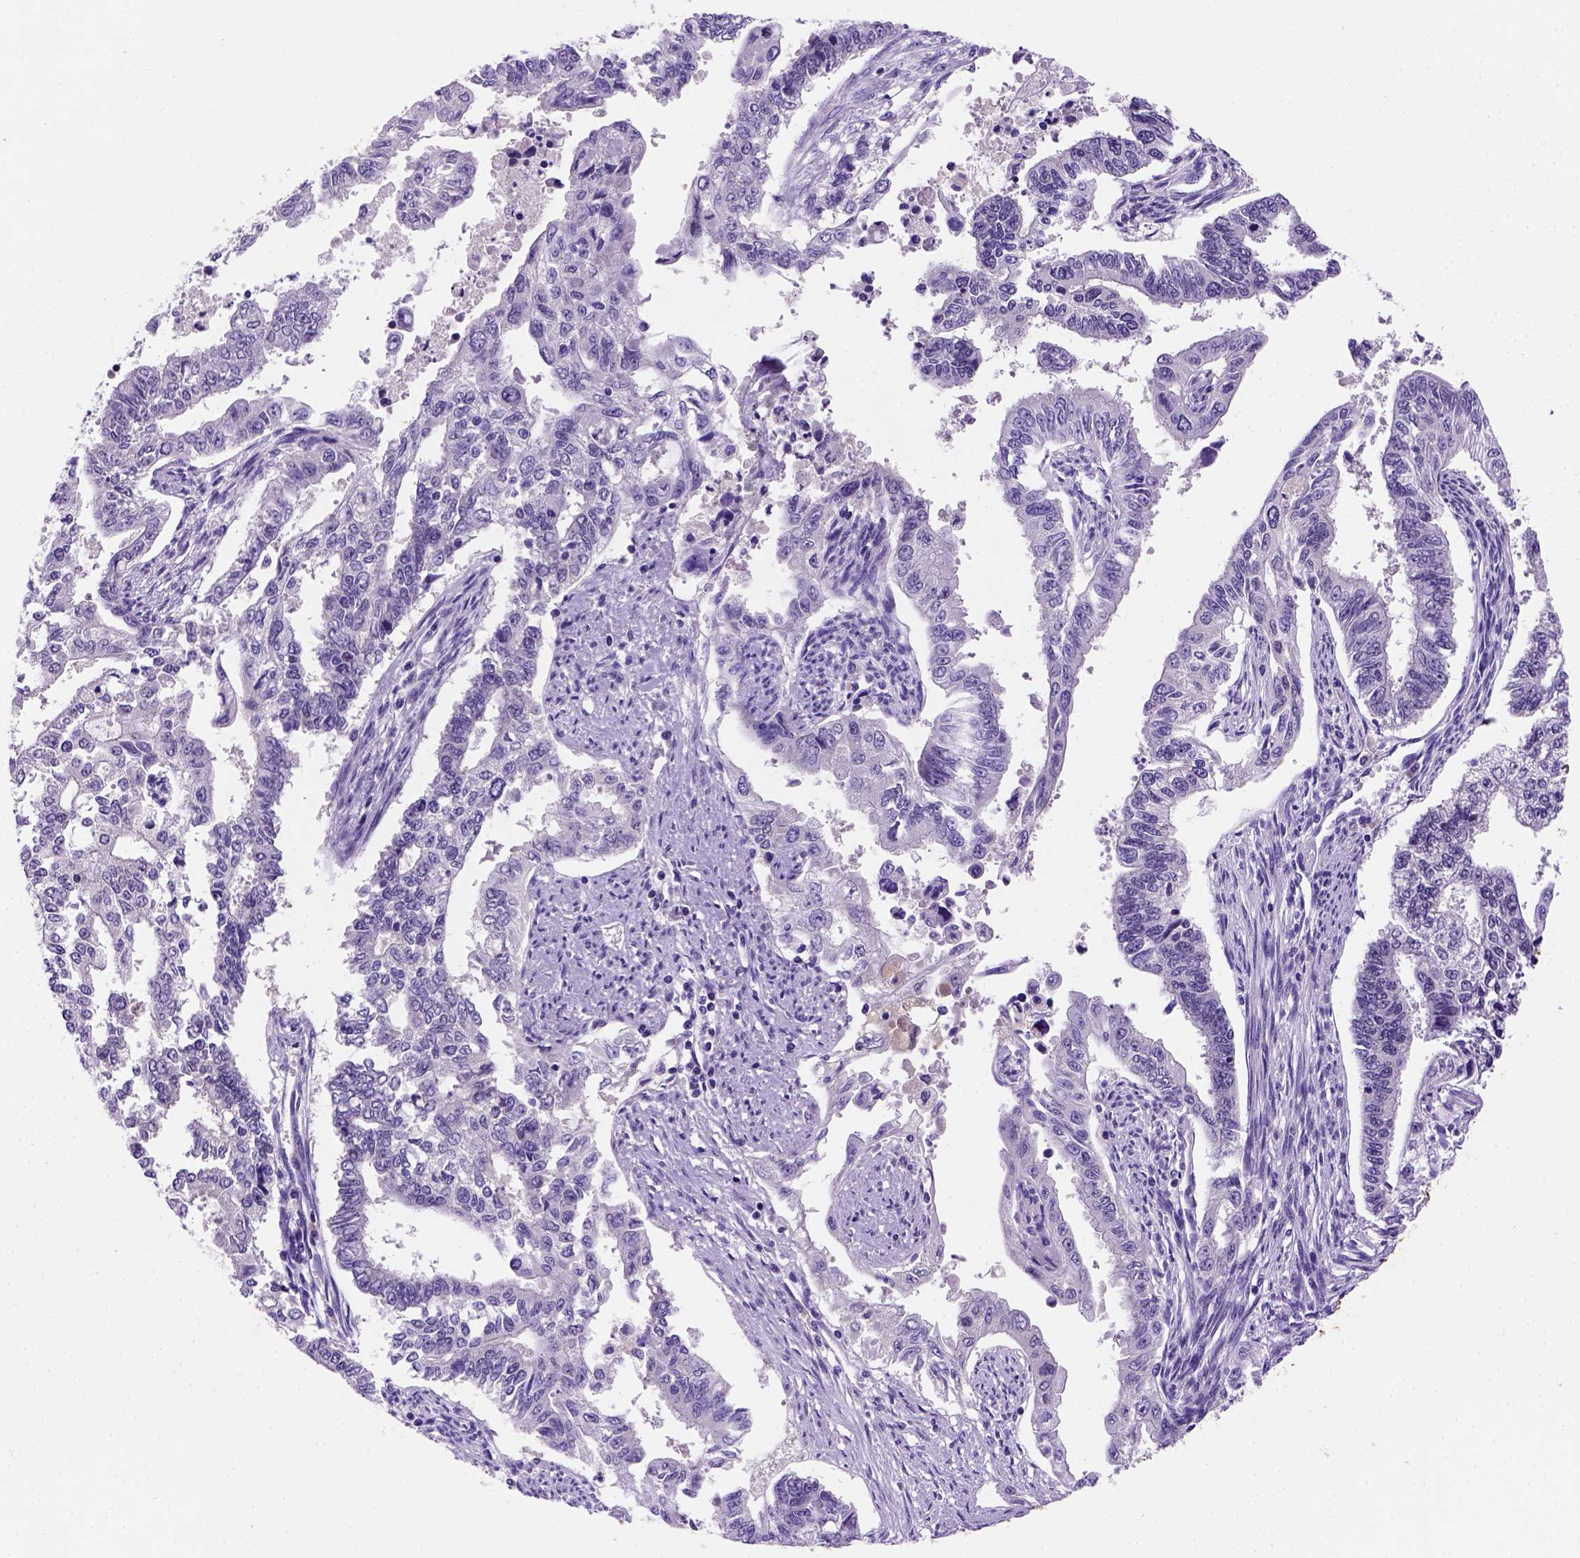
{"staining": {"intensity": "negative", "quantity": "none", "location": "none"}, "tissue": "endometrial cancer", "cell_type": "Tumor cells", "image_type": "cancer", "snomed": [{"axis": "morphology", "description": "Adenocarcinoma, NOS"}, {"axis": "topography", "description": "Uterus"}], "caption": "Endometrial cancer (adenocarcinoma) was stained to show a protein in brown. There is no significant staining in tumor cells. (DAB IHC, high magnification).", "gene": "FAM81B", "patient": {"sex": "female", "age": 59}}